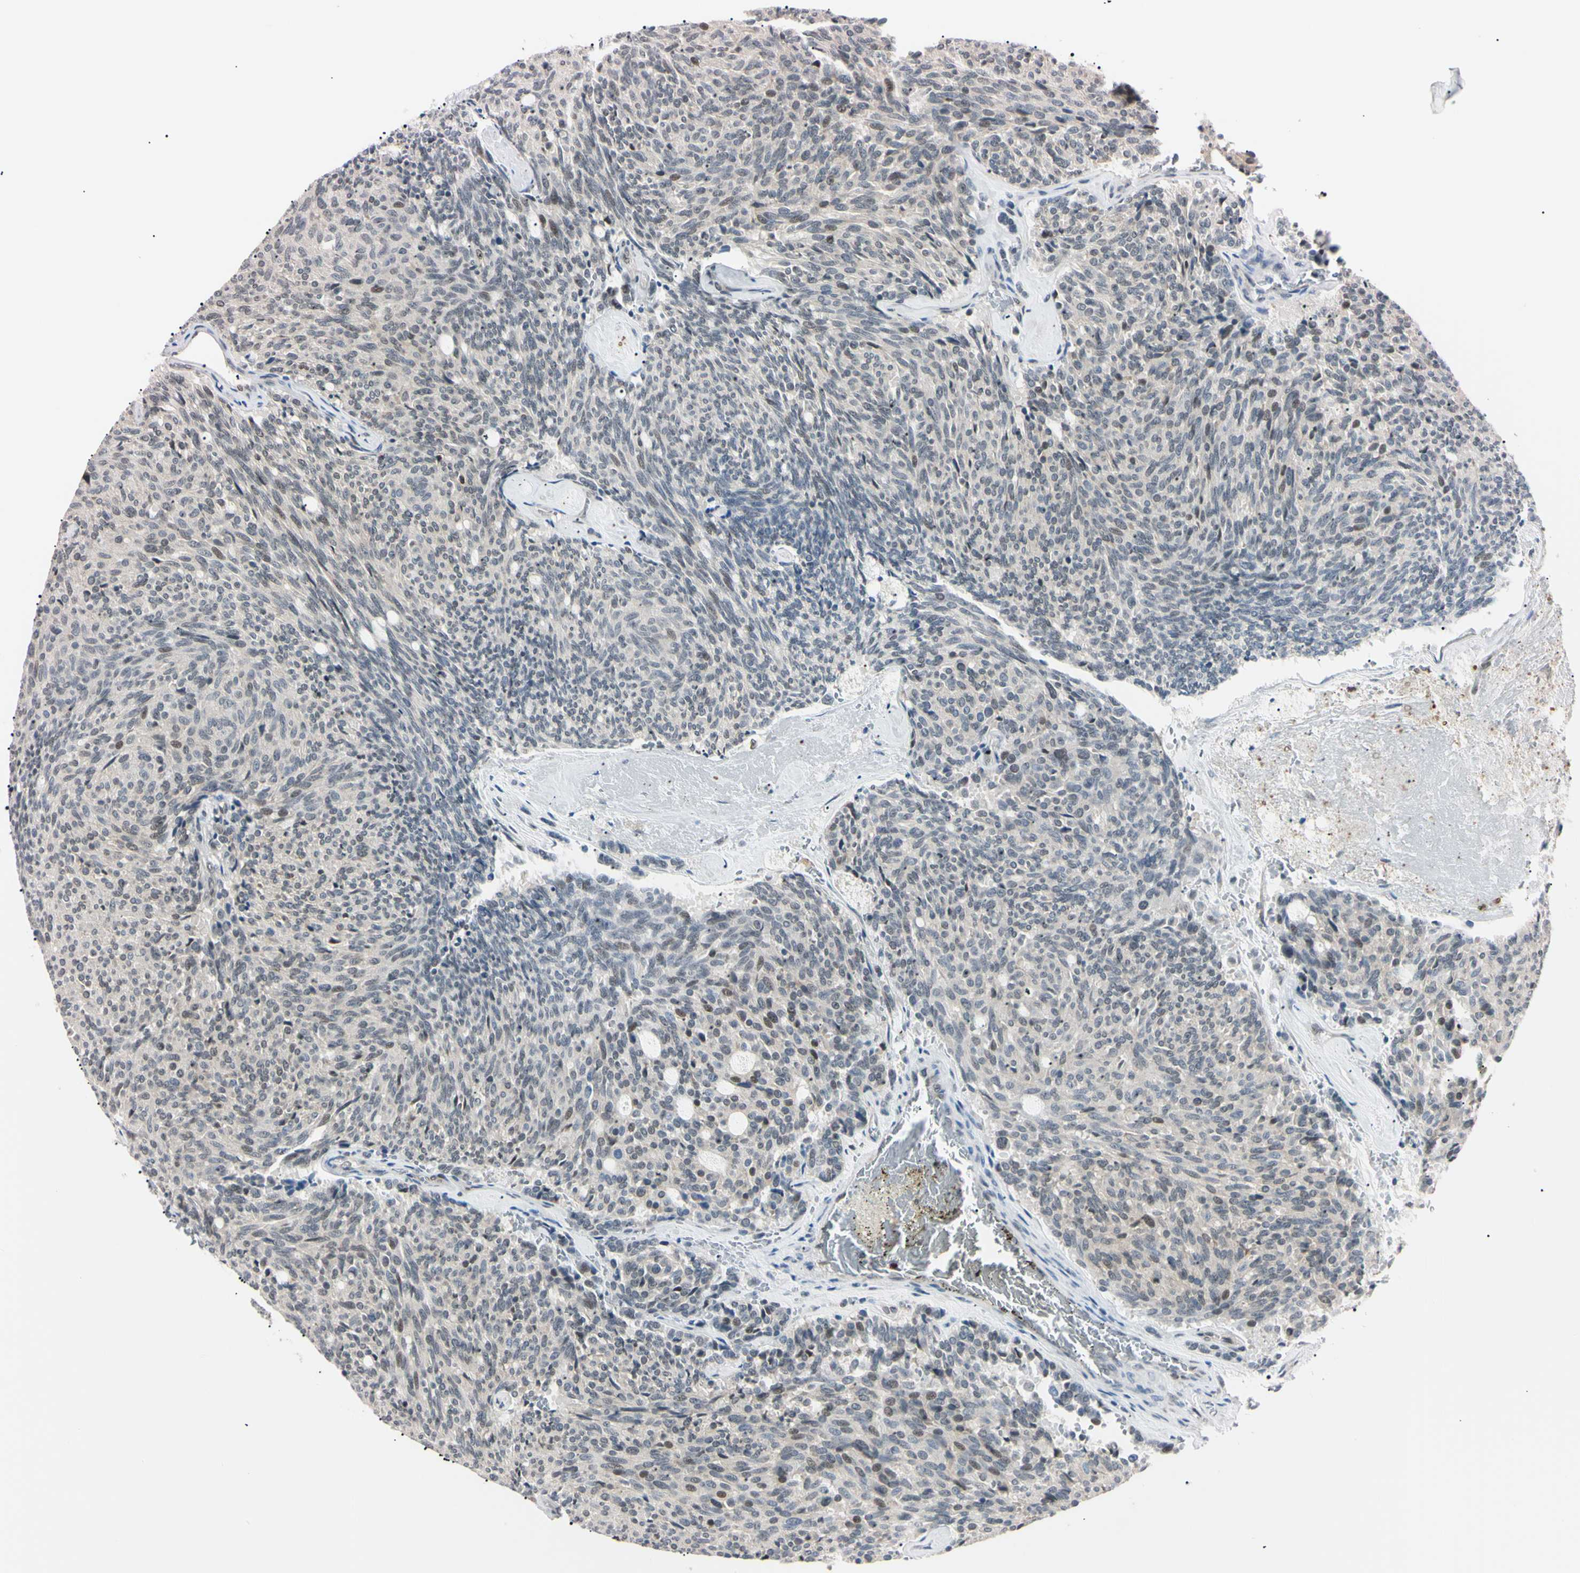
{"staining": {"intensity": "negative", "quantity": "none", "location": "none"}, "tissue": "carcinoid", "cell_type": "Tumor cells", "image_type": "cancer", "snomed": [{"axis": "morphology", "description": "Carcinoid, malignant, NOS"}, {"axis": "topography", "description": "Pancreas"}], "caption": "Immunohistochemical staining of human carcinoid shows no significant positivity in tumor cells.", "gene": "C1orf174", "patient": {"sex": "female", "age": 54}}